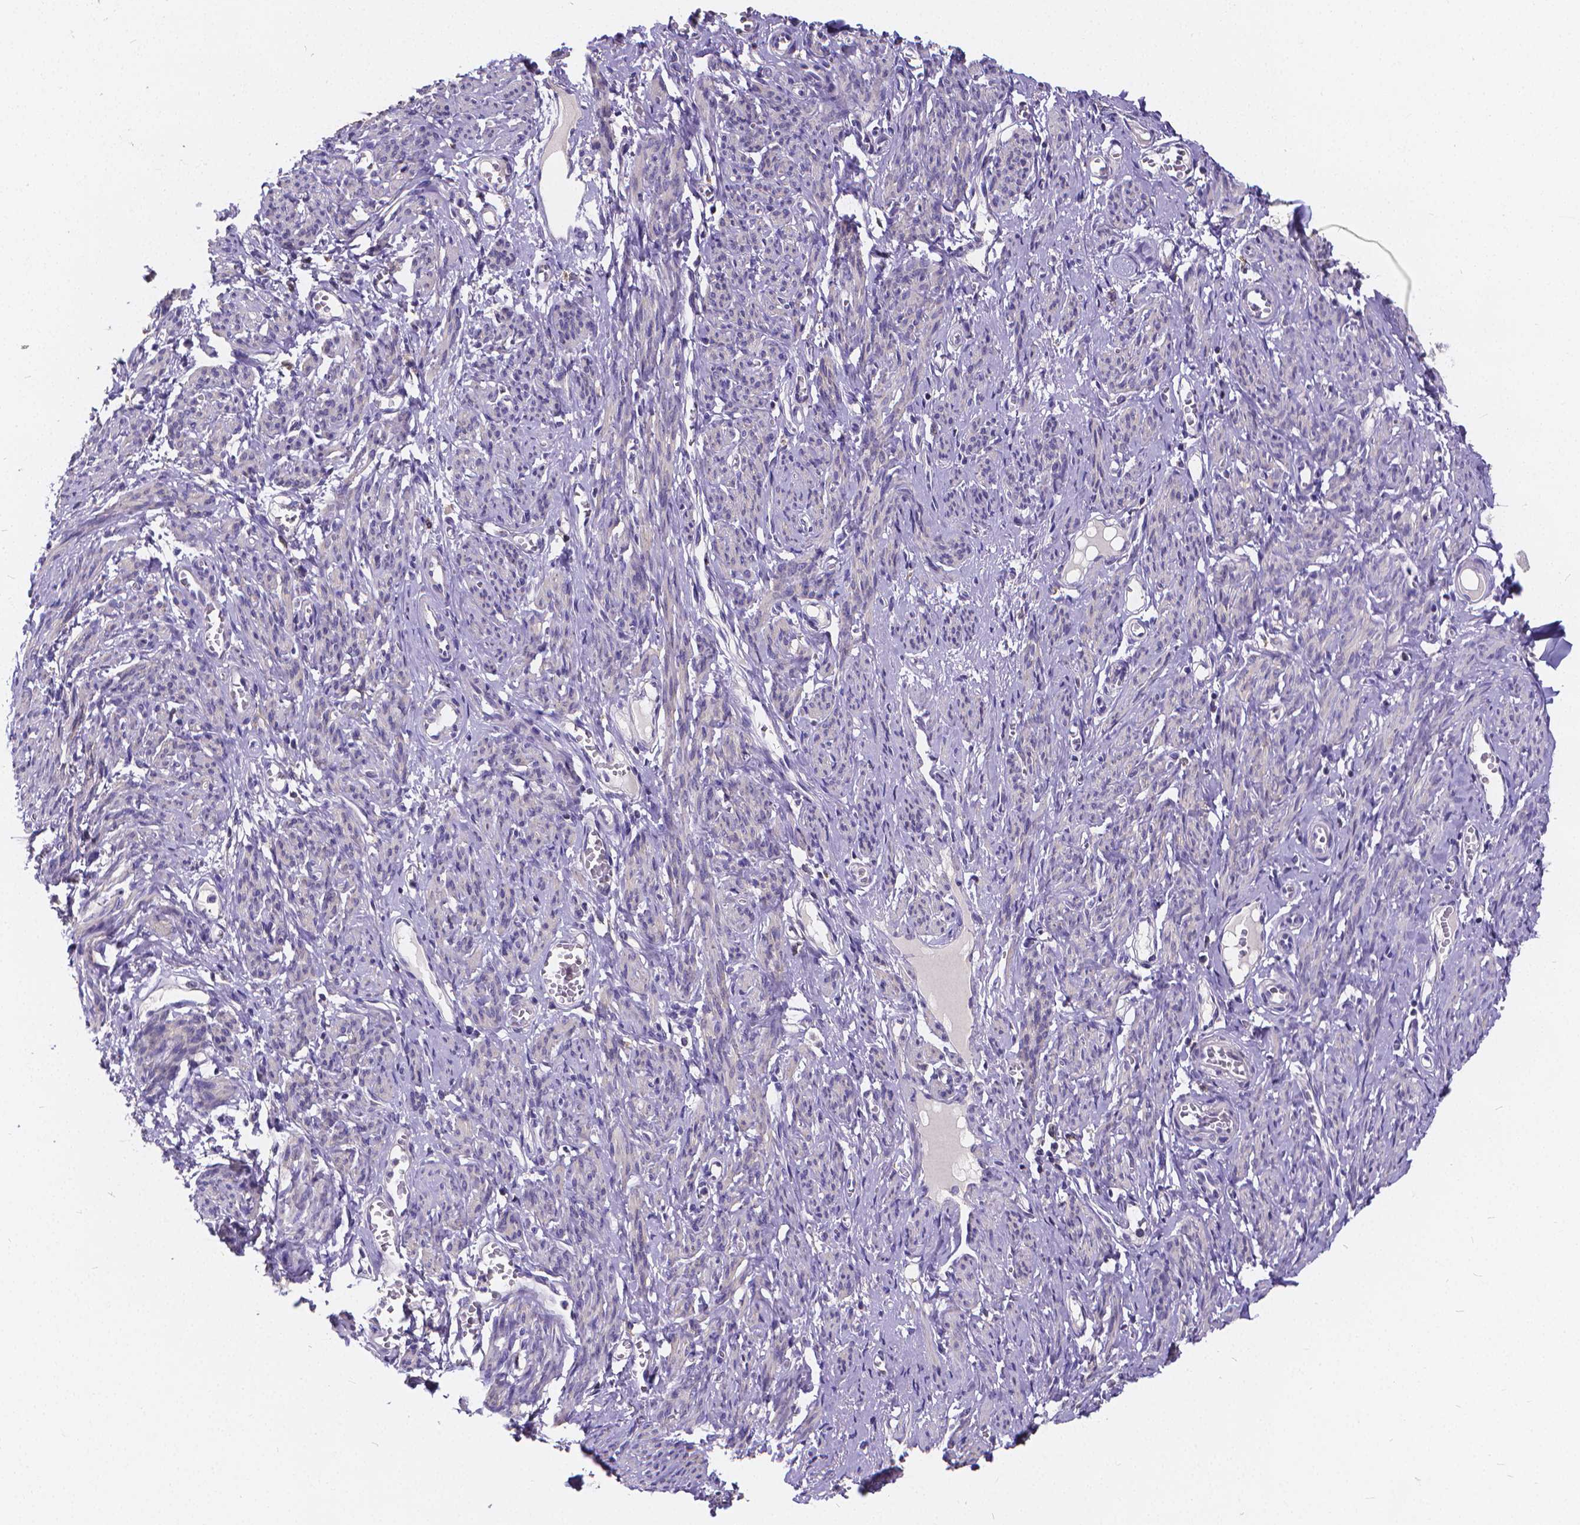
{"staining": {"intensity": "negative", "quantity": "none", "location": "none"}, "tissue": "smooth muscle", "cell_type": "Smooth muscle cells", "image_type": "normal", "snomed": [{"axis": "morphology", "description": "Normal tissue, NOS"}, {"axis": "topography", "description": "Smooth muscle"}], "caption": "The histopathology image exhibits no significant staining in smooth muscle cells of smooth muscle.", "gene": "GLRB", "patient": {"sex": "female", "age": 65}}